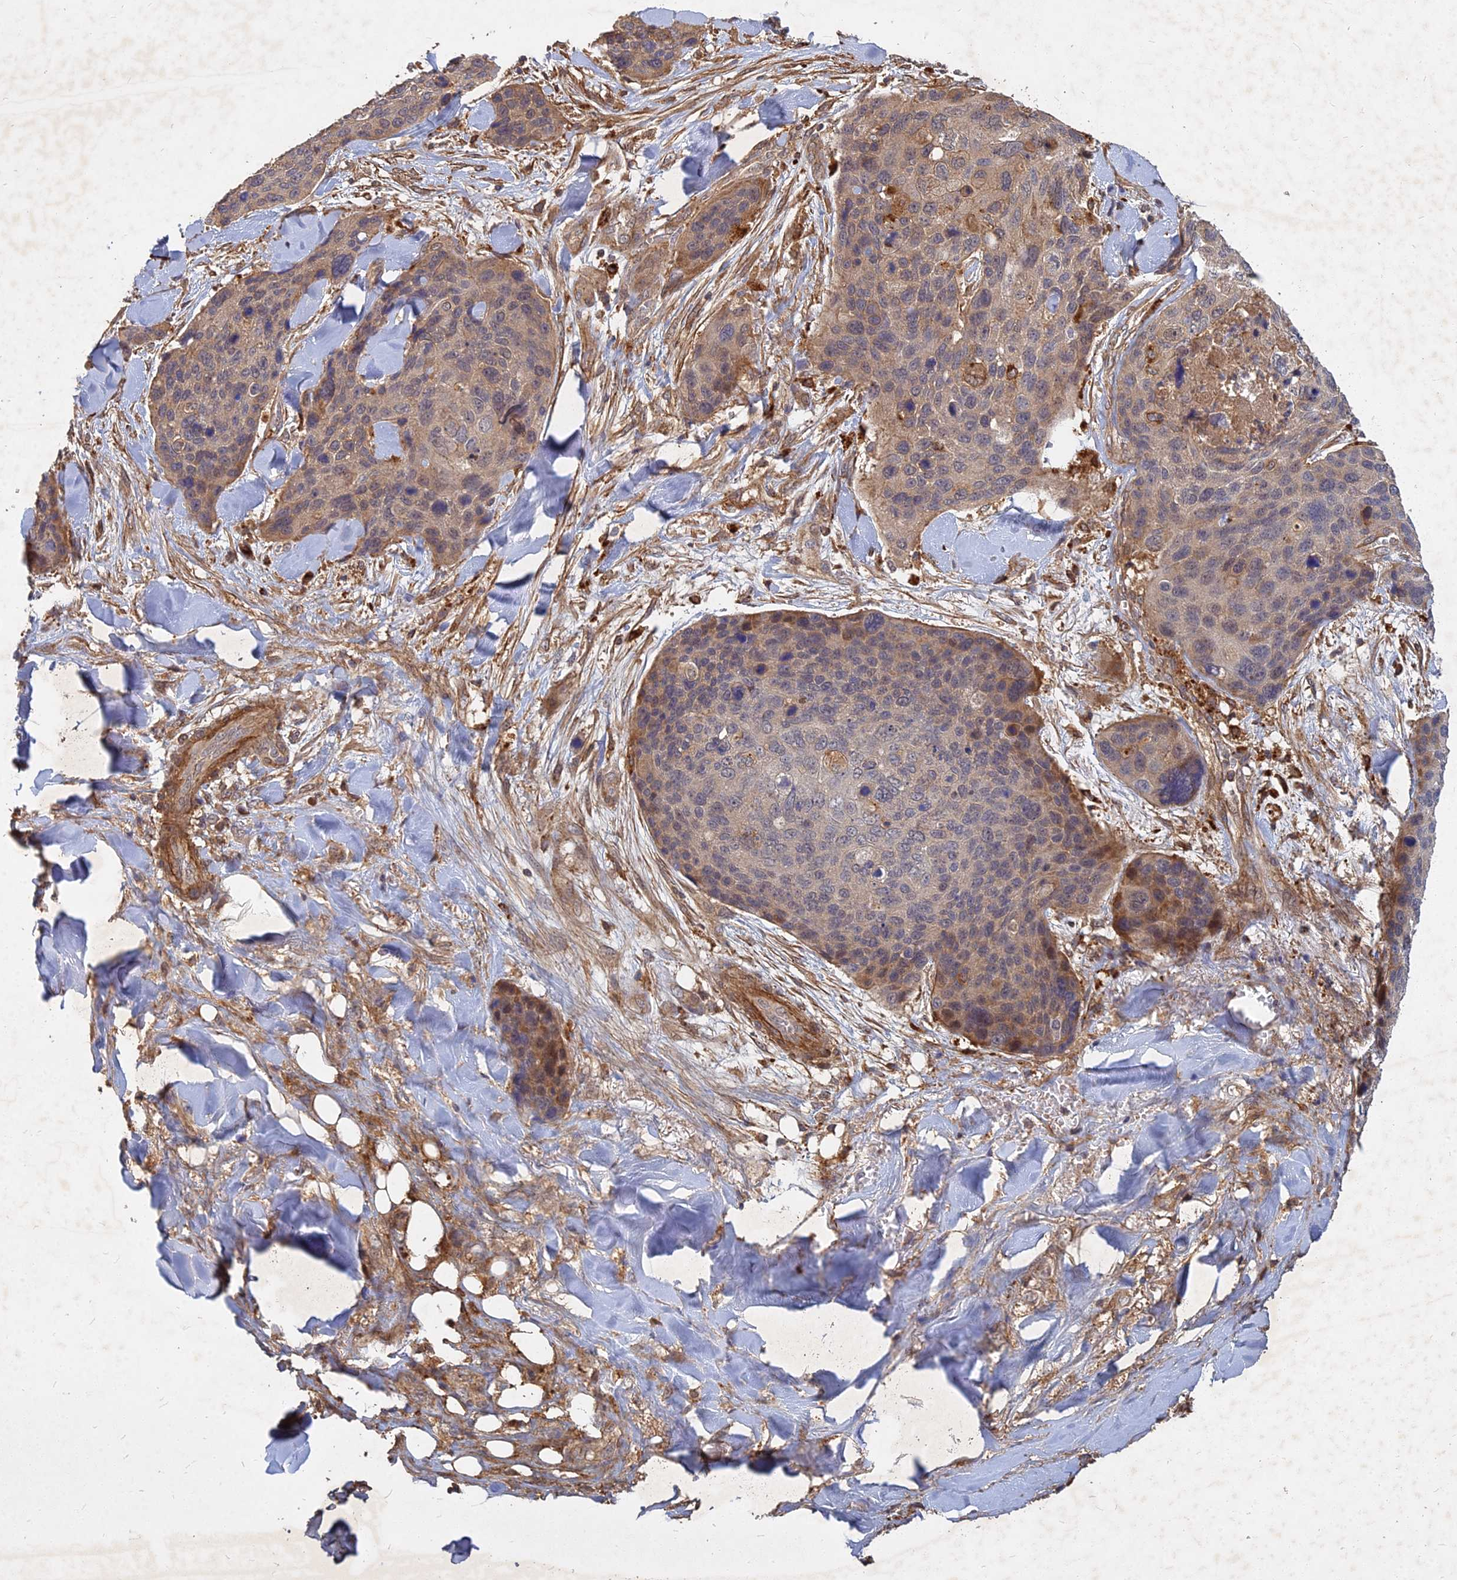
{"staining": {"intensity": "weak", "quantity": "<25%", "location": "cytoplasmic/membranous"}, "tissue": "skin cancer", "cell_type": "Tumor cells", "image_type": "cancer", "snomed": [{"axis": "morphology", "description": "Basal cell carcinoma"}, {"axis": "topography", "description": "Skin"}], "caption": "An immunohistochemistry image of basal cell carcinoma (skin) is shown. There is no staining in tumor cells of basal cell carcinoma (skin).", "gene": "UBE2W", "patient": {"sex": "female", "age": 74}}